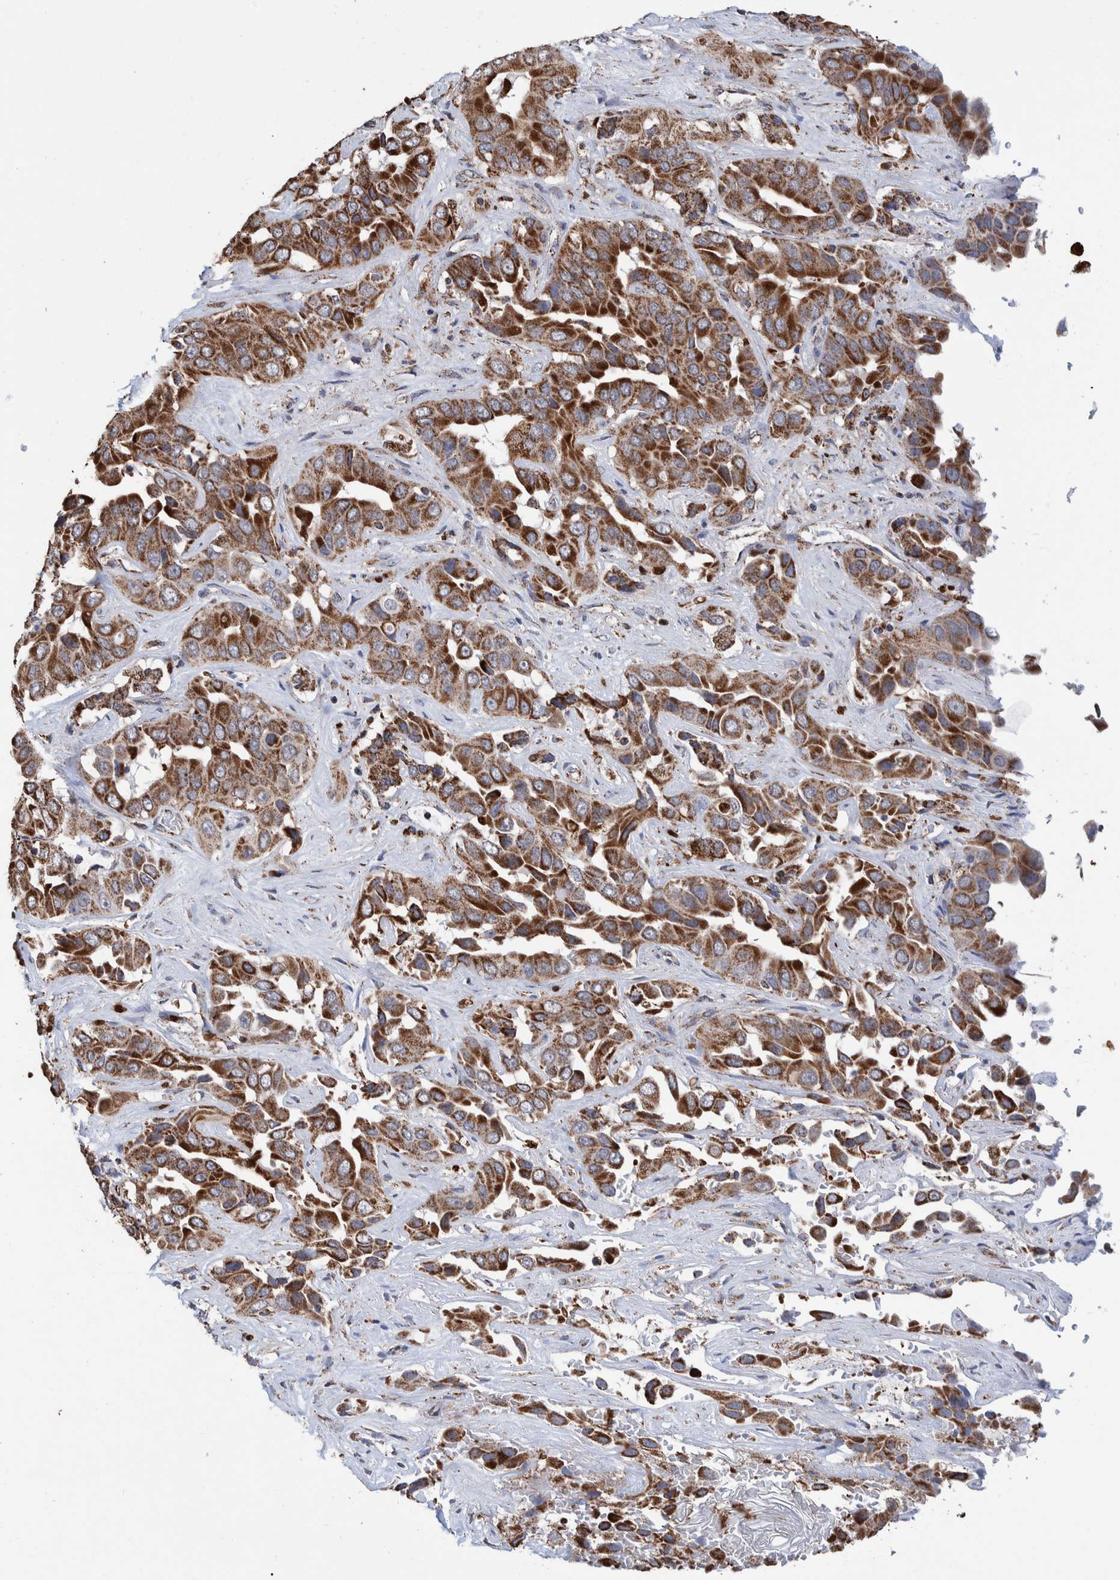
{"staining": {"intensity": "strong", "quantity": ">75%", "location": "cytoplasmic/membranous"}, "tissue": "liver cancer", "cell_type": "Tumor cells", "image_type": "cancer", "snomed": [{"axis": "morphology", "description": "Cholangiocarcinoma"}, {"axis": "topography", "description": "Liver"}], "caption": "Human liver cancer (cholangiocarcinoma) stained with a brown dye reveals strong cytoplasmic/membranous positive expression in about >75% of tumor cells.", "gene": "DECR1", "patient": {"sex": "female", "age": 52}}